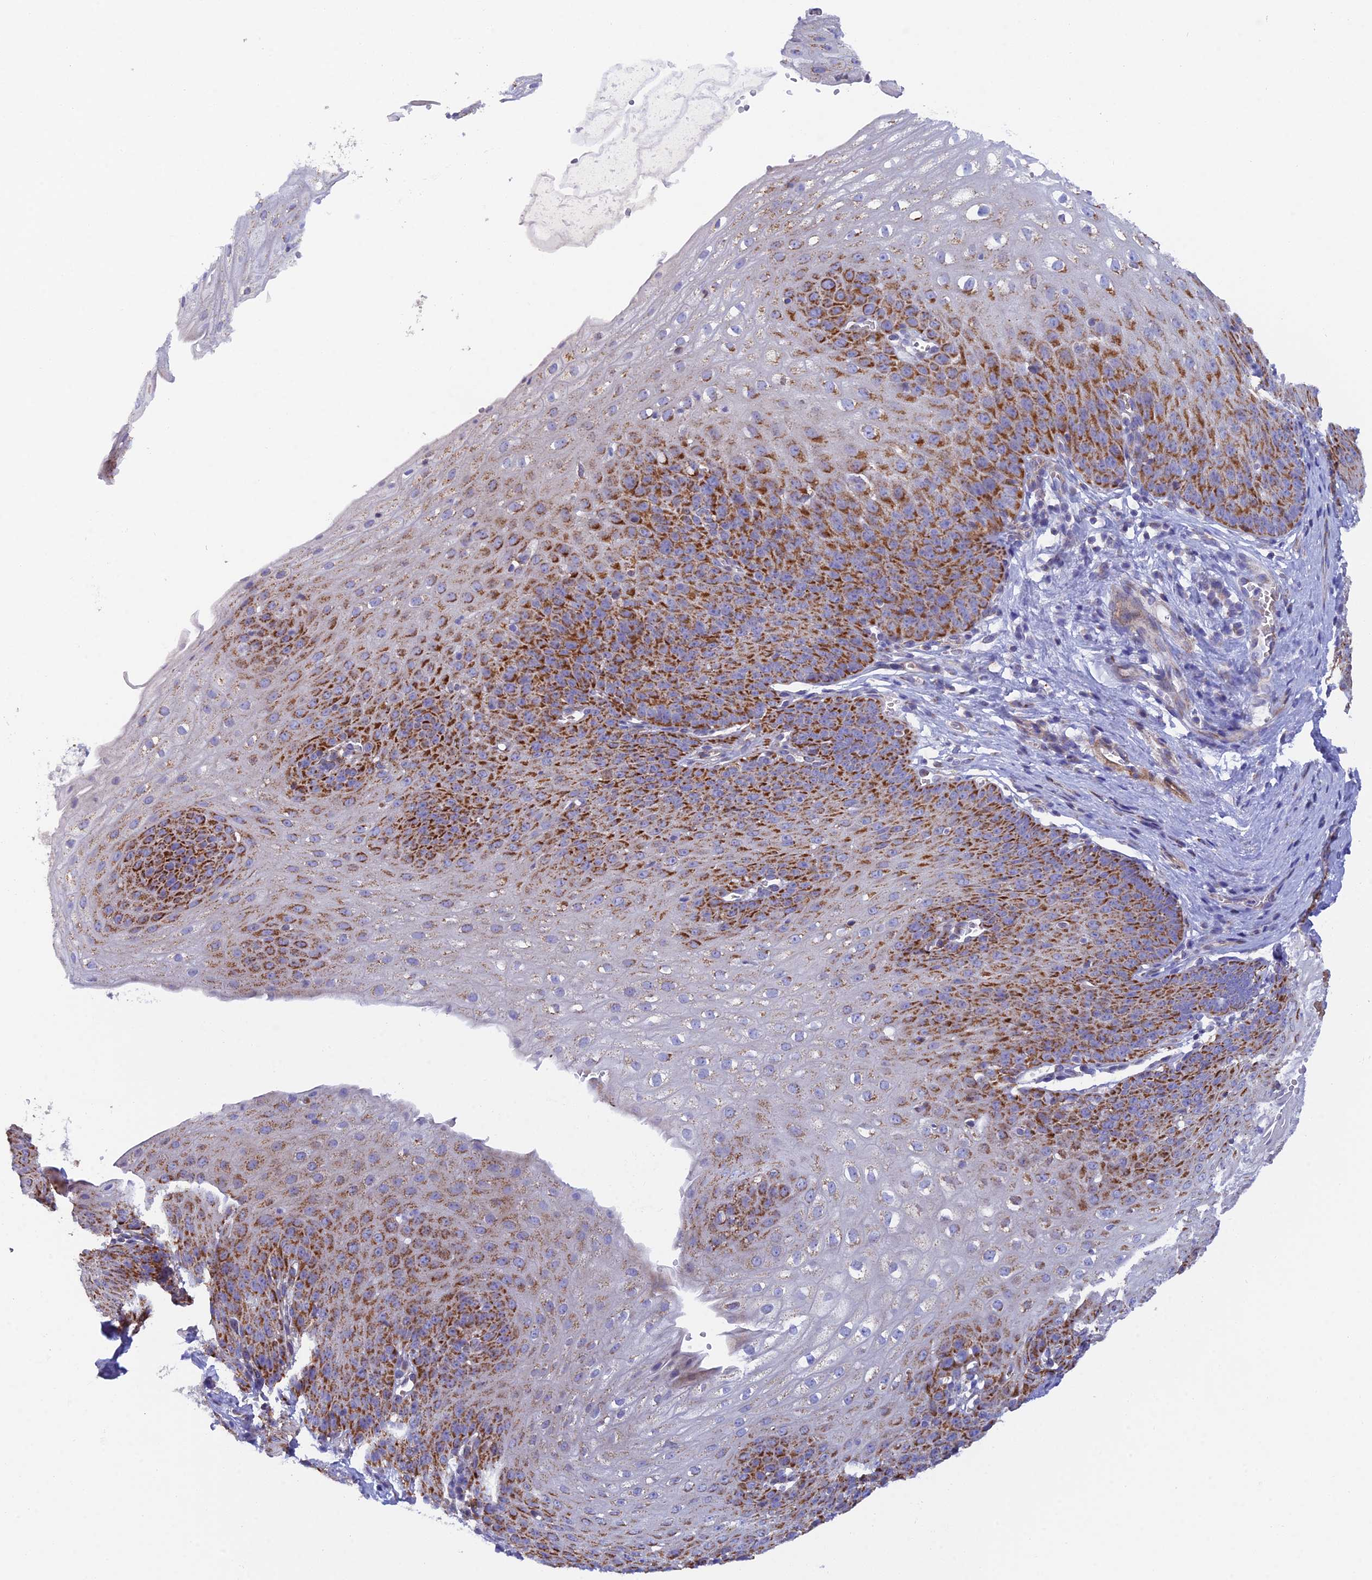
{"staining": {"intensity": "strong", "quantity": ">75%", "location": "cytoplasmic/membranous"}, "tissue": "esophagus", "cell_type": "Squamous epithelial cells", "image_type": "normal", "snomed": [{"axis": "morphology", "description": "Normal tissue, NOS"}, {"axis": "topography", "description": "Esophagus"}], "caption": "About >75% of squamous epithelial cells in benign human esophagus display strong cytoplasmic/membranous protein positivity as visualized by brown immunohistochemical staining.", "gene": "CSPG4", "patient": {"sex": "male", "age": 71}}